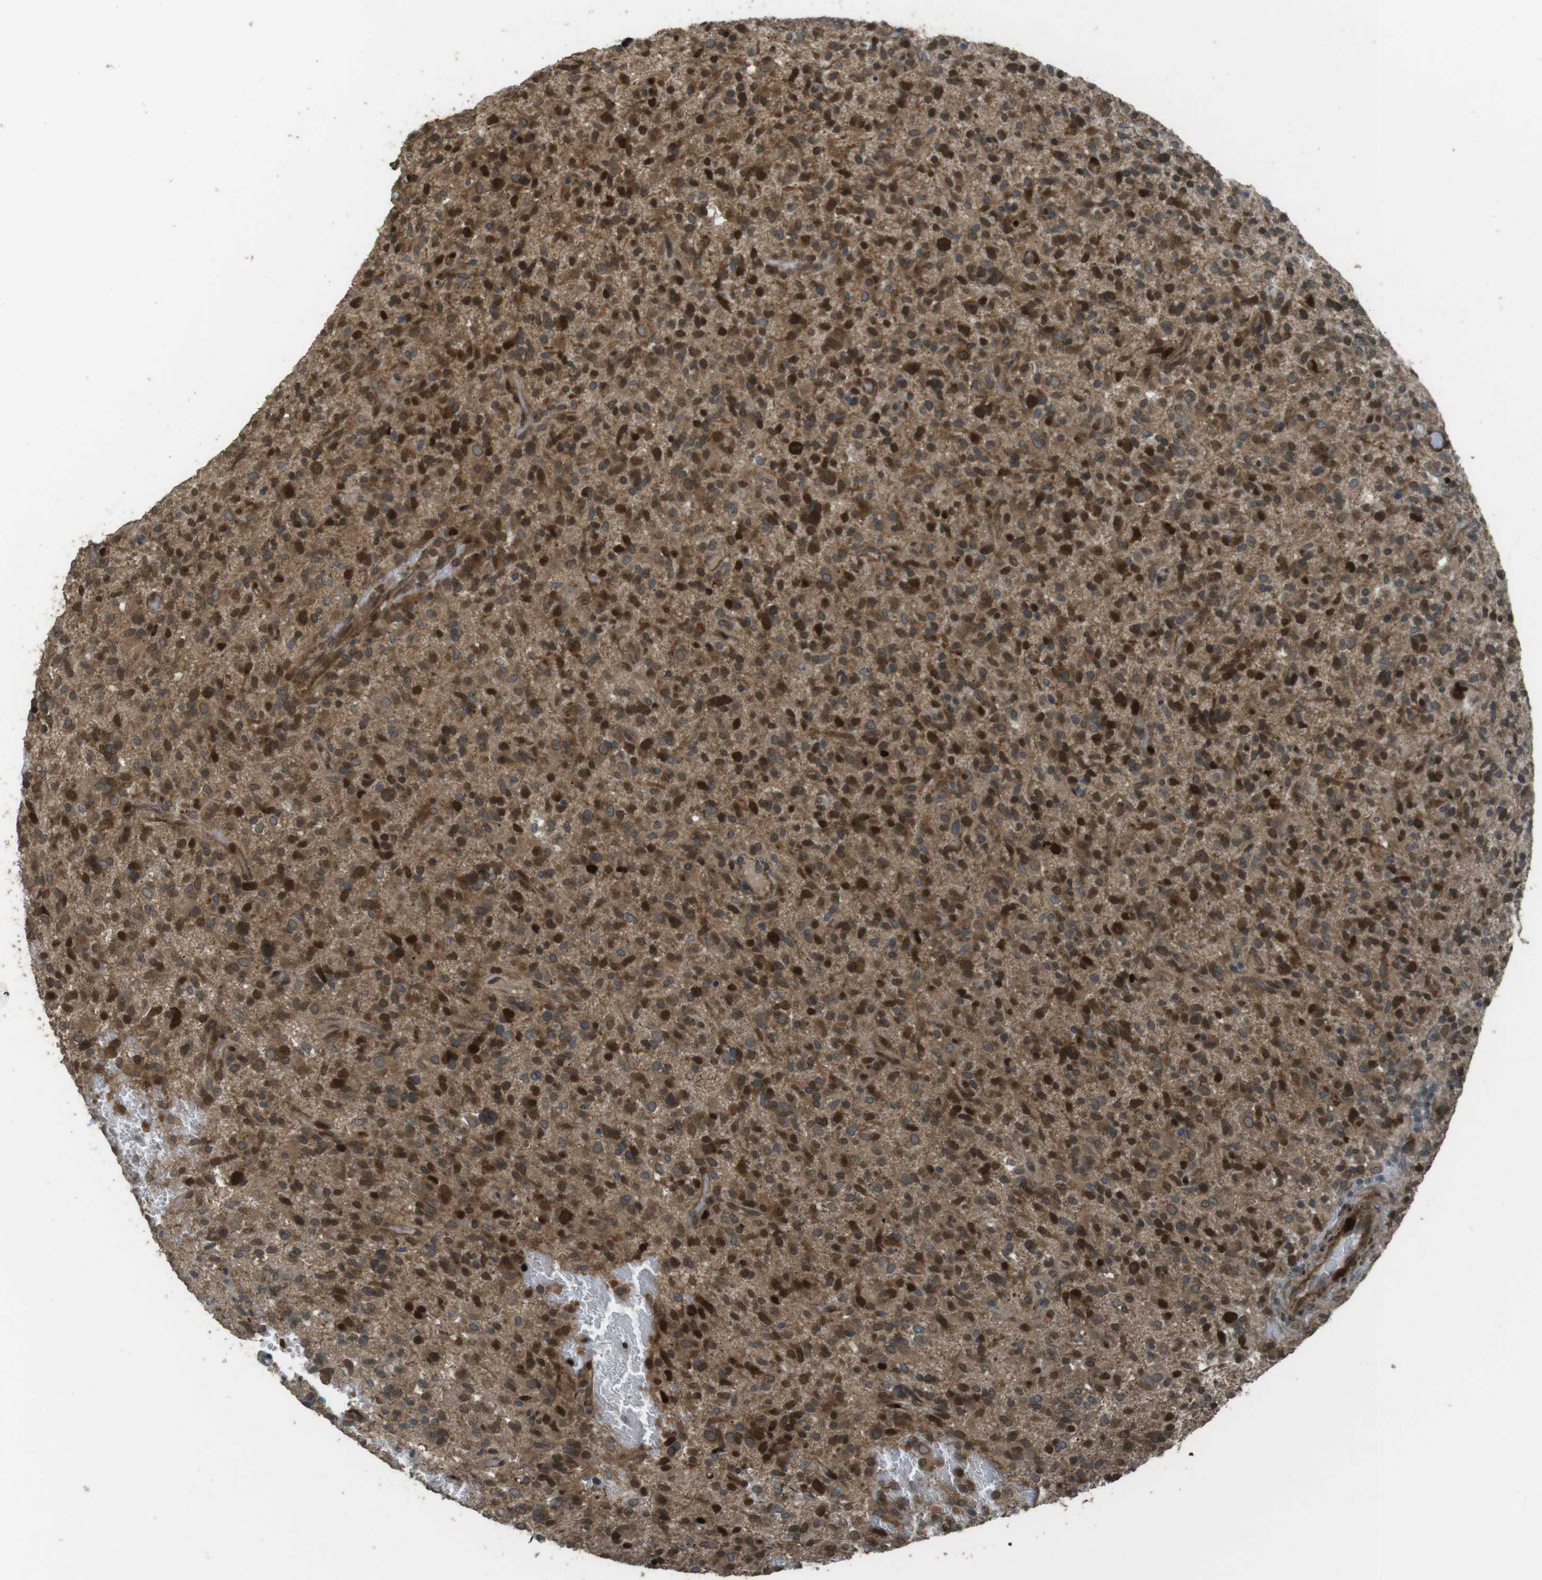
{"staining": {"intensity": "strong", "quantity": ">75%", "location": "cytoplasmic/membranous,nuclear"}, "tissue": "glioma", "cell_type": "Tumor cells", "image_type": "cancer", "snomed": [{"axis": "morphology", "description": "Glioma, malignant, High grade"}, {"axis": "topography", "description": "Brain"}], "caption": "Immunohistochemical staining of glioma shows high levels of strong cytoplasmic/membranous and nuclear protein positivity in about >75% of tumor cells.", "gene": "ZNF330", "patient": {"sex": "male", "age": 71}}